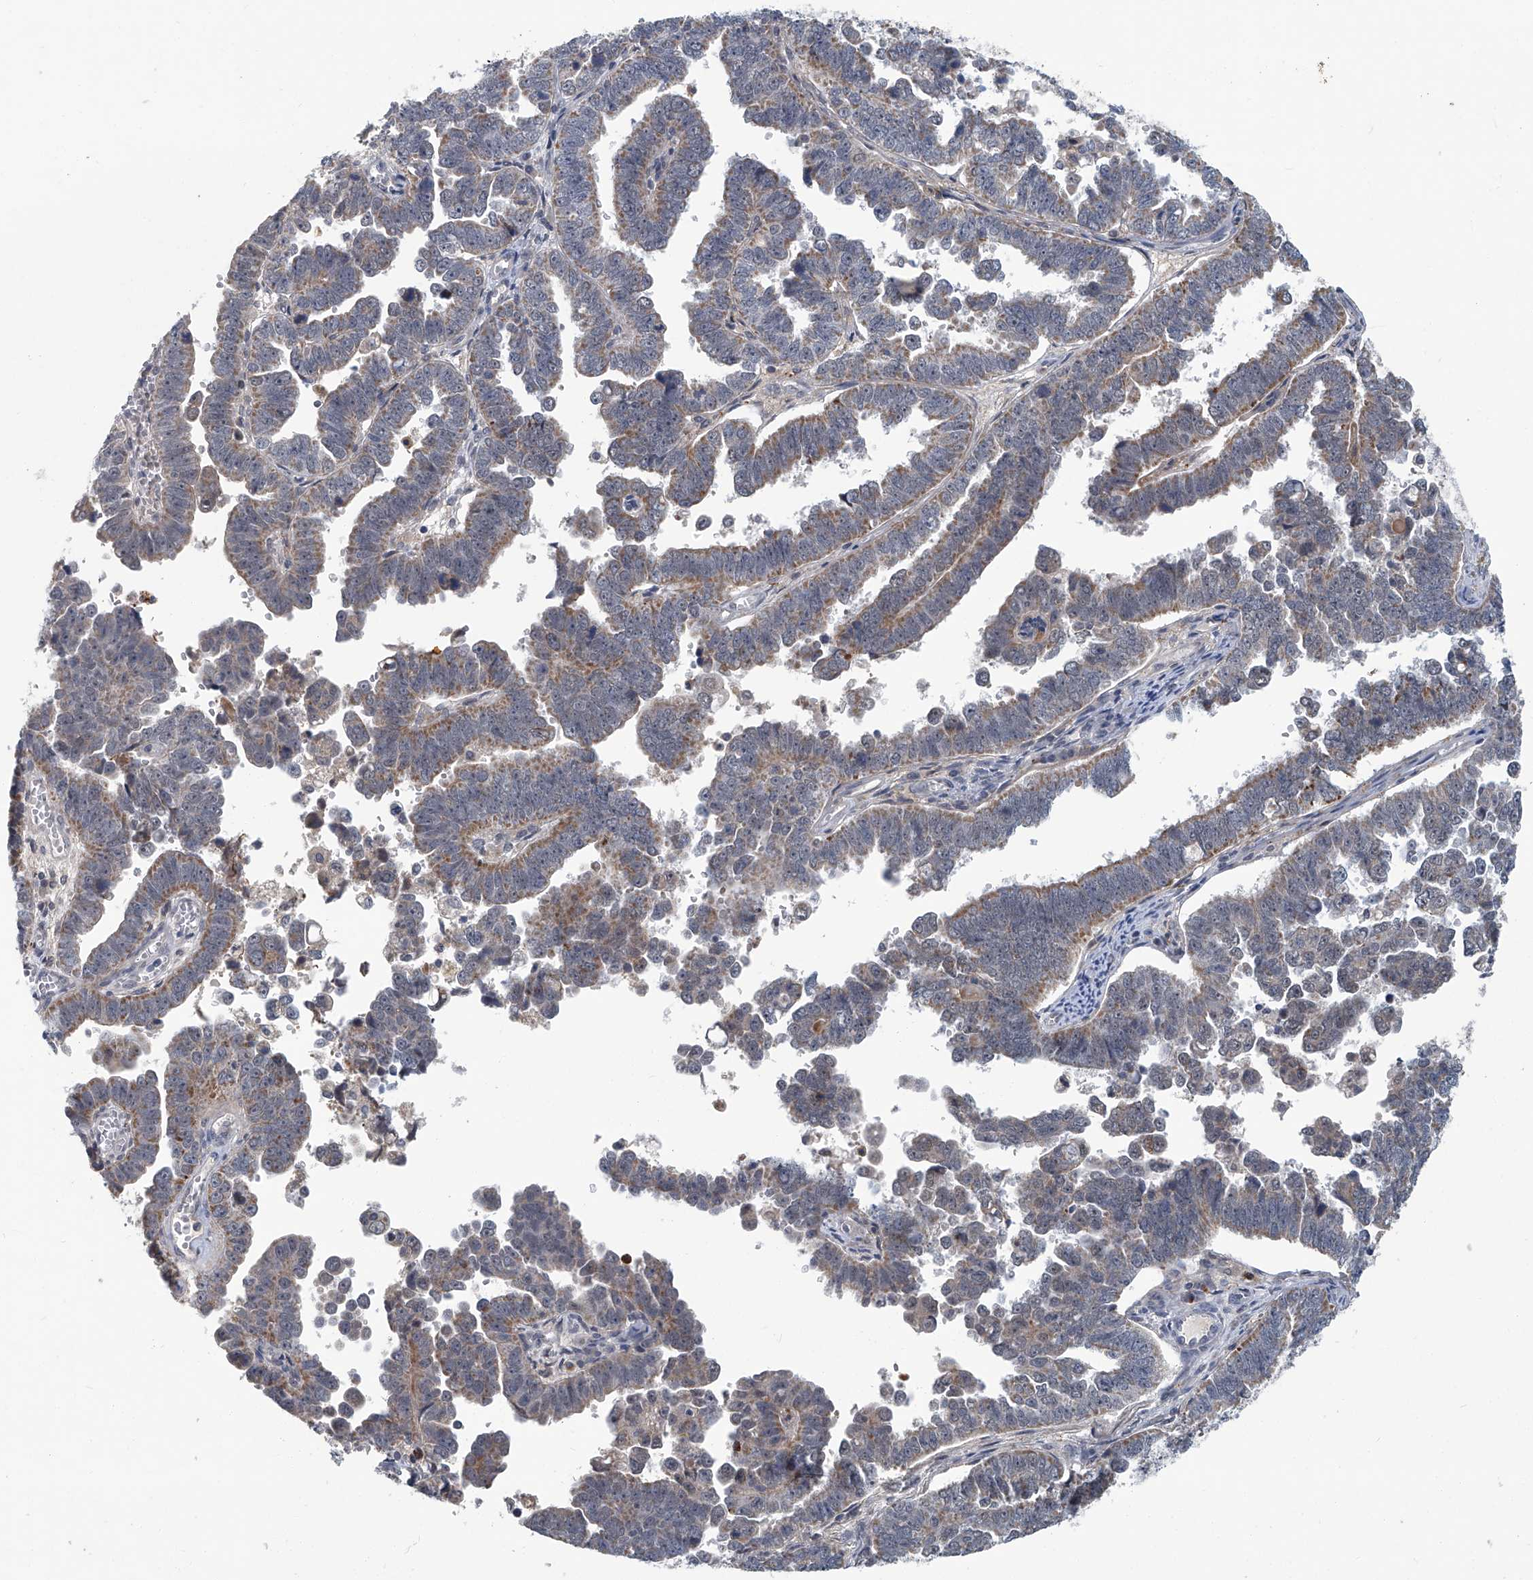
{"staining": {"intensity": "moderate", "quantity": "25%-75%", "location": "cytoplasmic/membranous"}, "tissue": "endometrial cancer", "cell_type": "Tumor cells", "image_type": "cancer", "snomed": [{"axis": "morphology", "description": "Adenocarcinoma, NOS"}, {"axis": "topography", "description": "Endometrium"}], "caption": "Protein staining of endometrial adenocarcinoma tissue exhibits moderate cytoplasmic/membranous expression in approximately 25%-75% of tumor cells.", "gene": "AKNAD1", "patient": {"sex": "female", "age": 75}}